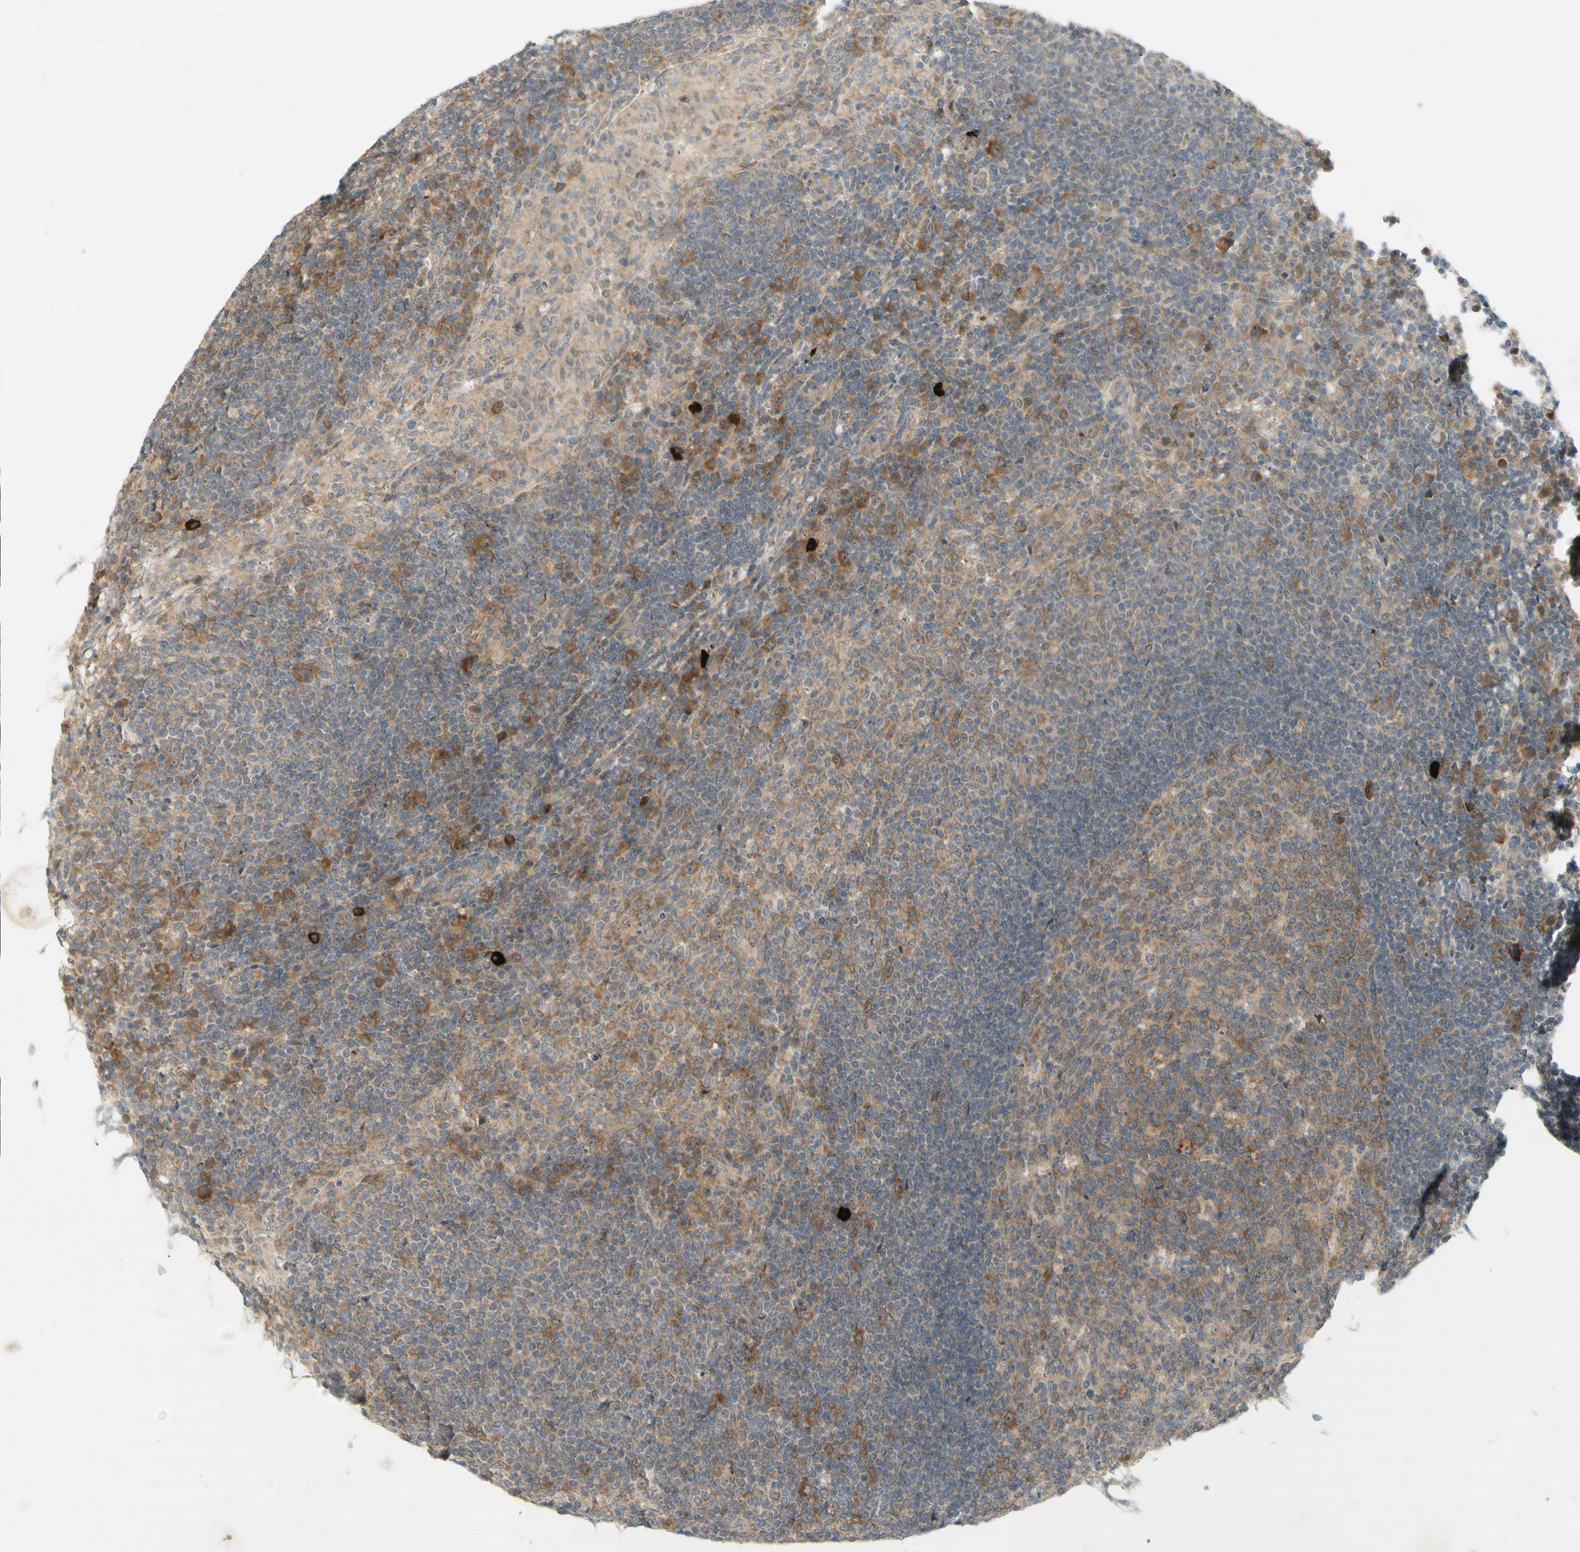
{"staining": {"intensity": "moderate", "quantity": ">75%", "location": "cytoplasmic/membranous"}, "tissue": "lymph node", "cell_type": "Germinal center cells", "image_type": "normal", "snomed": [{"axis": "morphology", "description": "Normal tissue, NOS"}, {"axis": "topography", "description": "Lymph node"}], "caption": "Immunohistochemistry staining of unremarkable lymph node, which exhibits medium levels of moderate cytoplasmic/membranous staining in approximately >75% of germinal center cells indicating moderate cytoplasmic/membranous protein expression. The staining was performed using DAB (3,3'-diaminobenzidine) (brown) for protein detection and nuclei were counterstained in hematoxylin (blue).", "gene": "ETF1", "patient": {"sex": "female", "age": 53}}